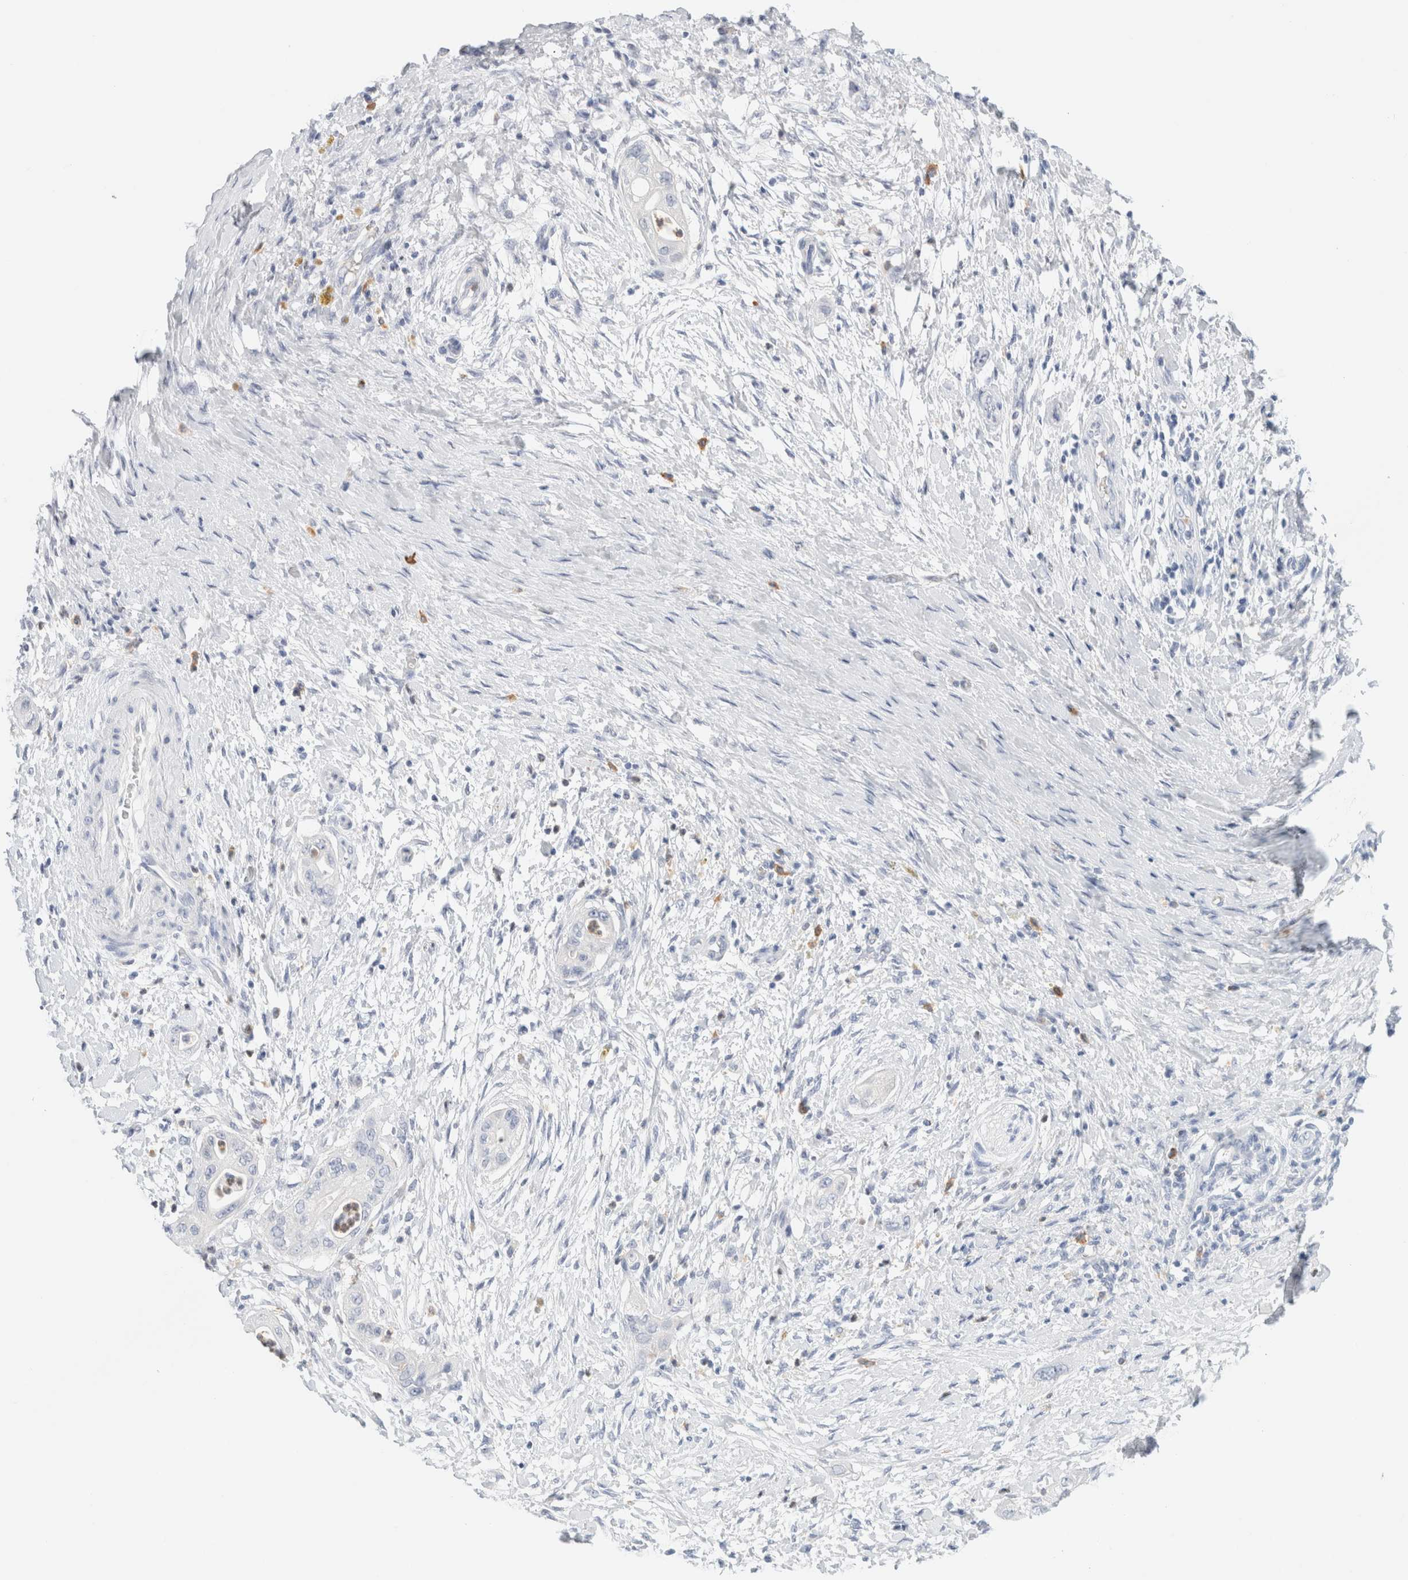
{"staining": {"intensity": "negative", "quantity": "none", "location": "none"}, "tissue": "pancreatic cancer", "cell_type": "Tumor cells", "image_type": "cancer", "snomed": [{"axis": "morphology", "description": "Adenocarcinoma, NOS"}, {"axis": "topography", "description": "Pancreas"}], "caption": "Immunohistochemistry micrograph of adenocarcinoma (pancreatic) stained for a protein (brown), which shows no positivity in tumor cells.", "gene": "ARG1", "patient": {"sex": "male", "age": 58}}